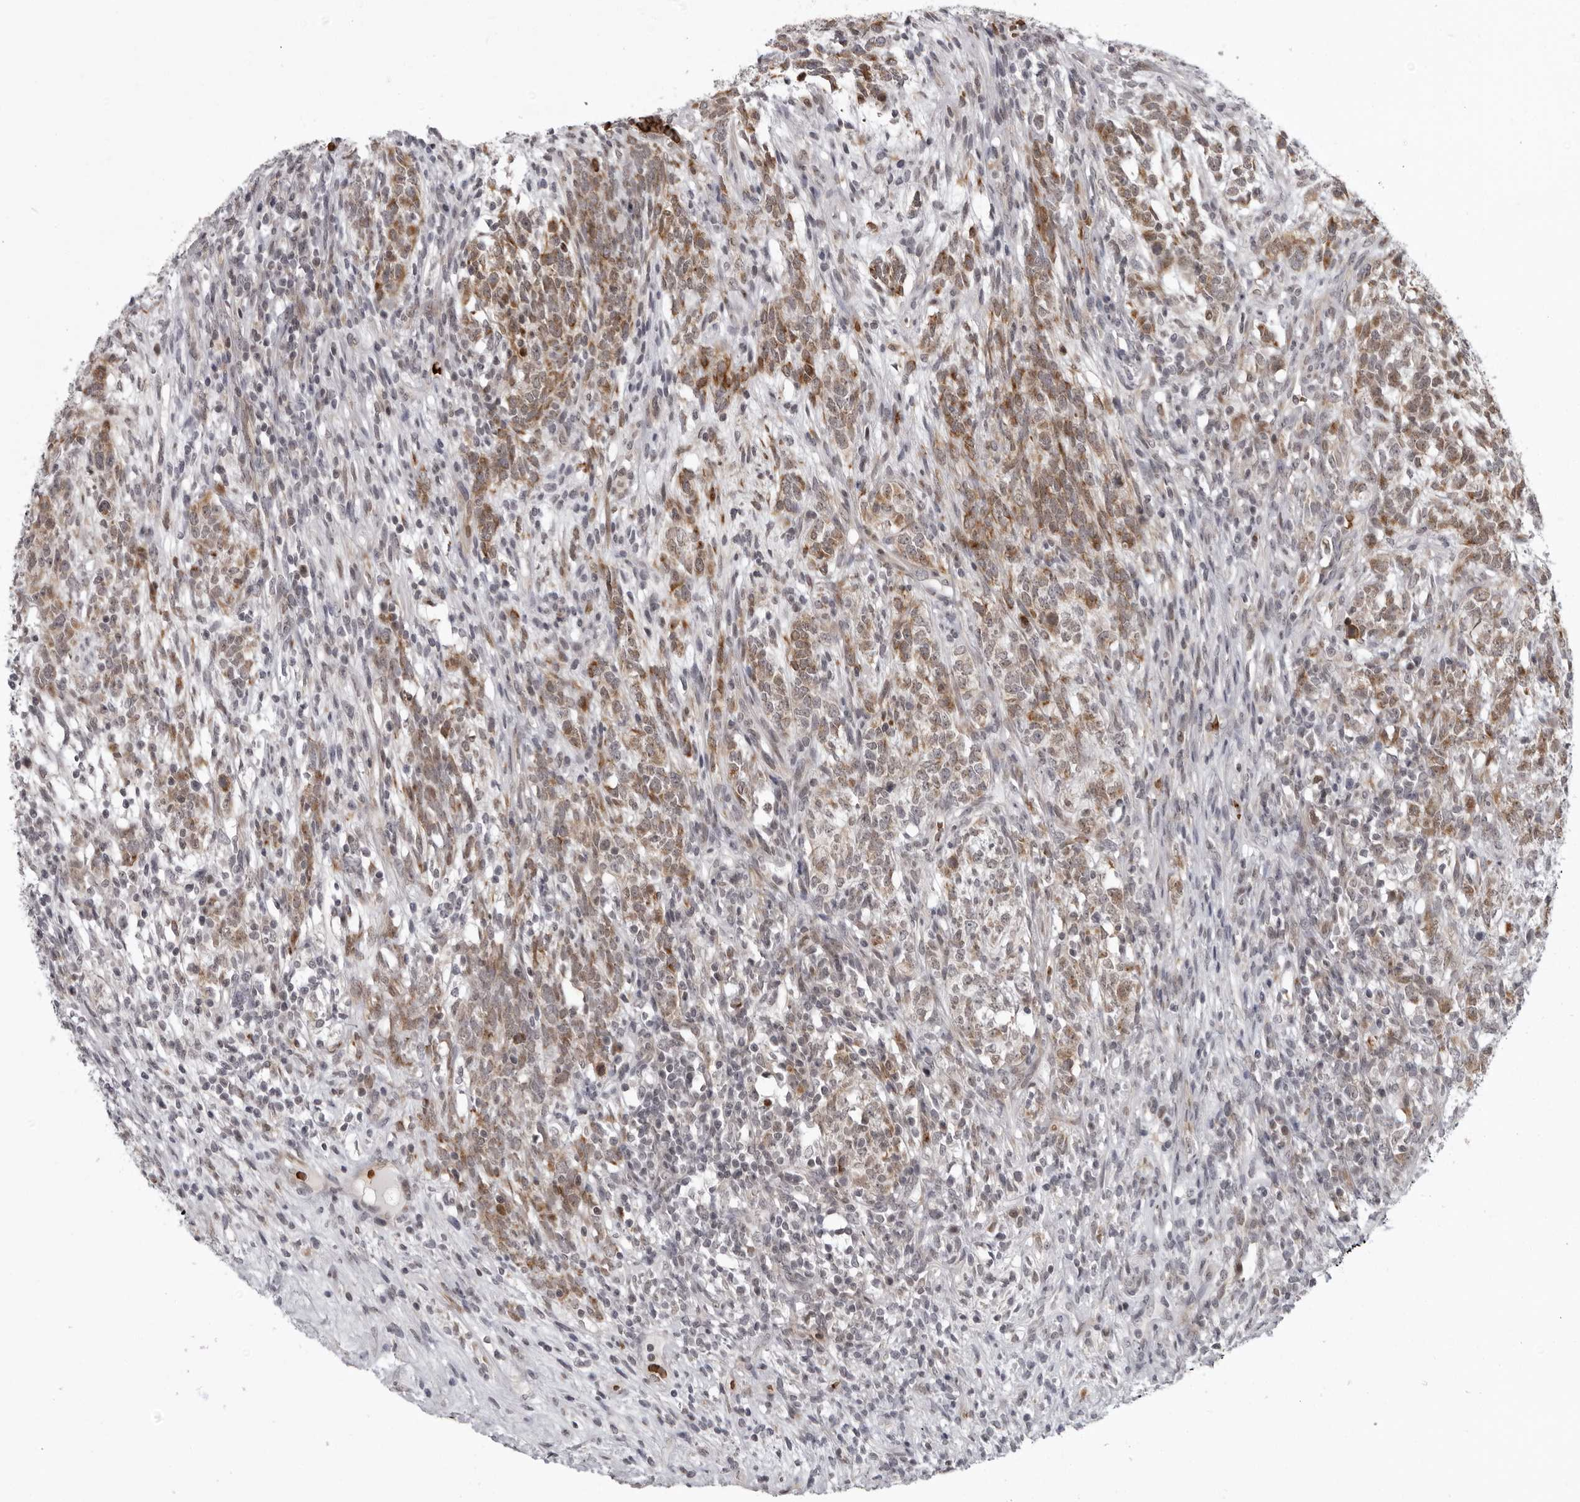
{"staining": {"intensity": "moderate", "quantity": ">75%", "location": "cytoplasmic/membranous"}, "tissue": "testis cancer", "cell_type": "Tumor cells", "image_type": "cancer", "snomed": [{"axis": "morphology", "description": "Seminoma, NOS"}, {"axis": "morphology", "description": "Carcinoma, Embryonal, NOS"}, {"axis": "topography", "description": "Testis"}], "caption": "An image of testis cancer stained for a protein reveals moderate cytoplasmic/membranous brown staining in tumor cells.", "gene": "THOP1", "patient": {"sex": "male", "age": 28}}